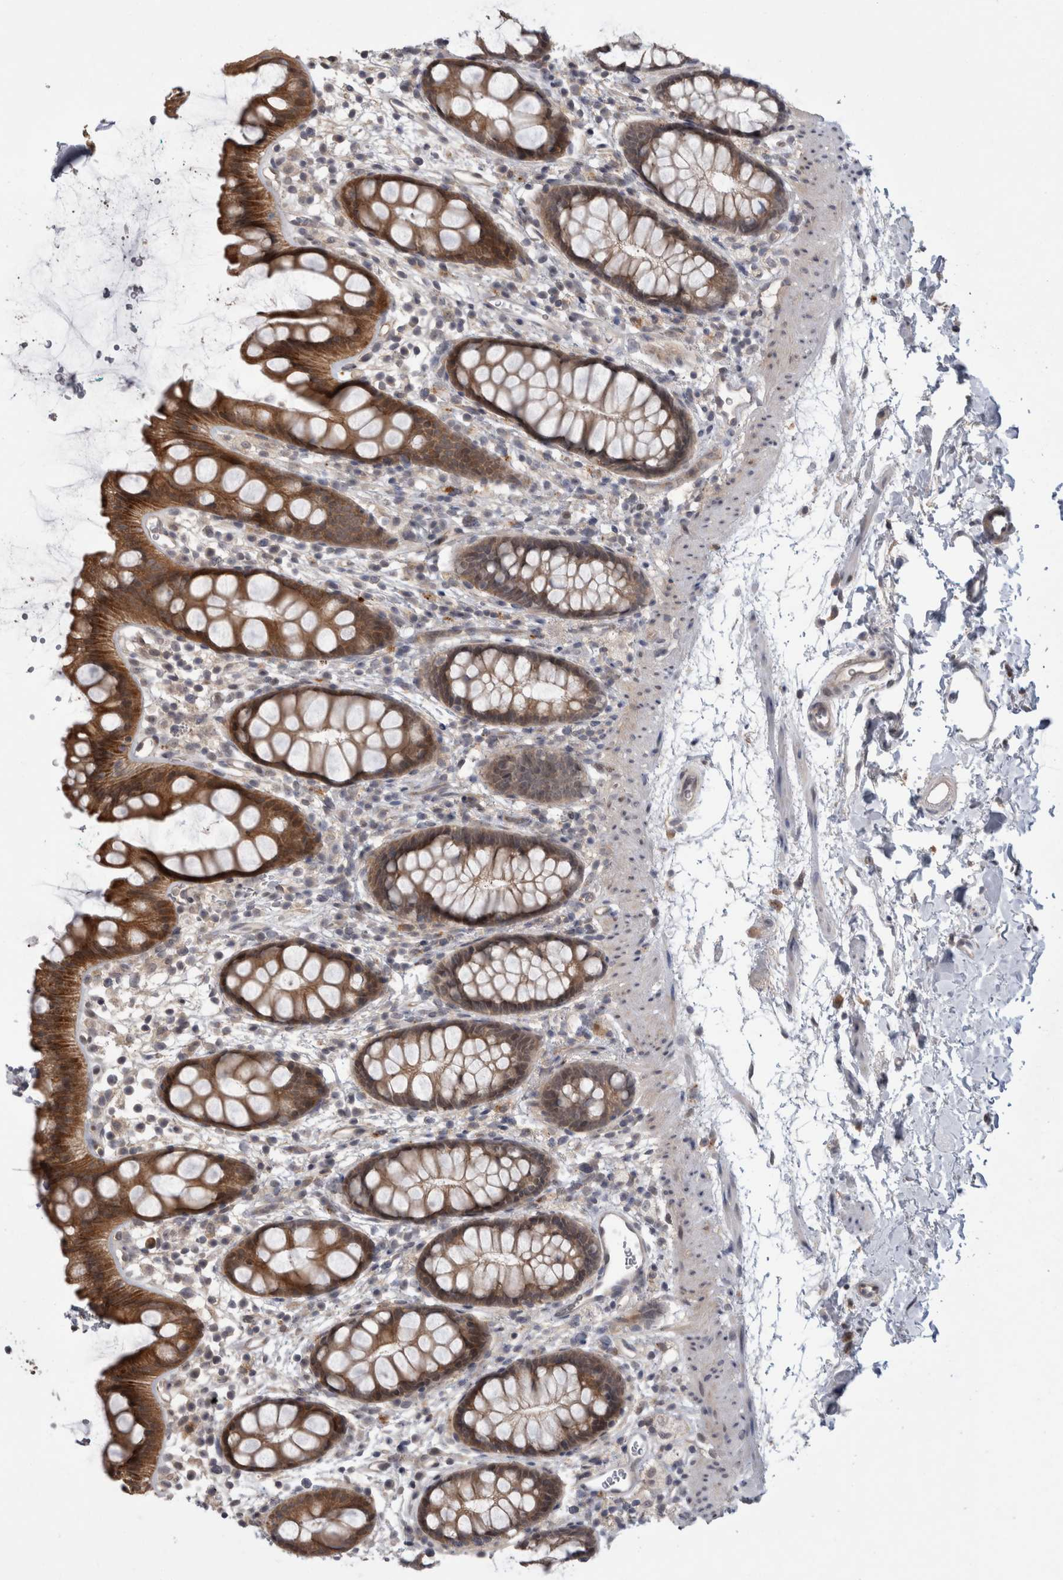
{"staining": {"intensity": "strong", "quantity": "25%-75%", "location": "cytoplasmic/membranous"}, "tissue": "rectum", "cell_type": "Glandular cells", "image_type": "normal", "snomed": [{"axis": "morphology", "description": "Normal tissue, NOS"}, {"axis": "topography", "description": "Rectum"}], "caption": "Rectum stained with DAB (3,3'-diaminobenzidine) immunohistochemistry exhibits high levels of strong cytoplasmic/membranous expression in about 25%-75% of glandular cells.", "gene": "MTBP", "patient": {"sex": "female", "age": 65}}